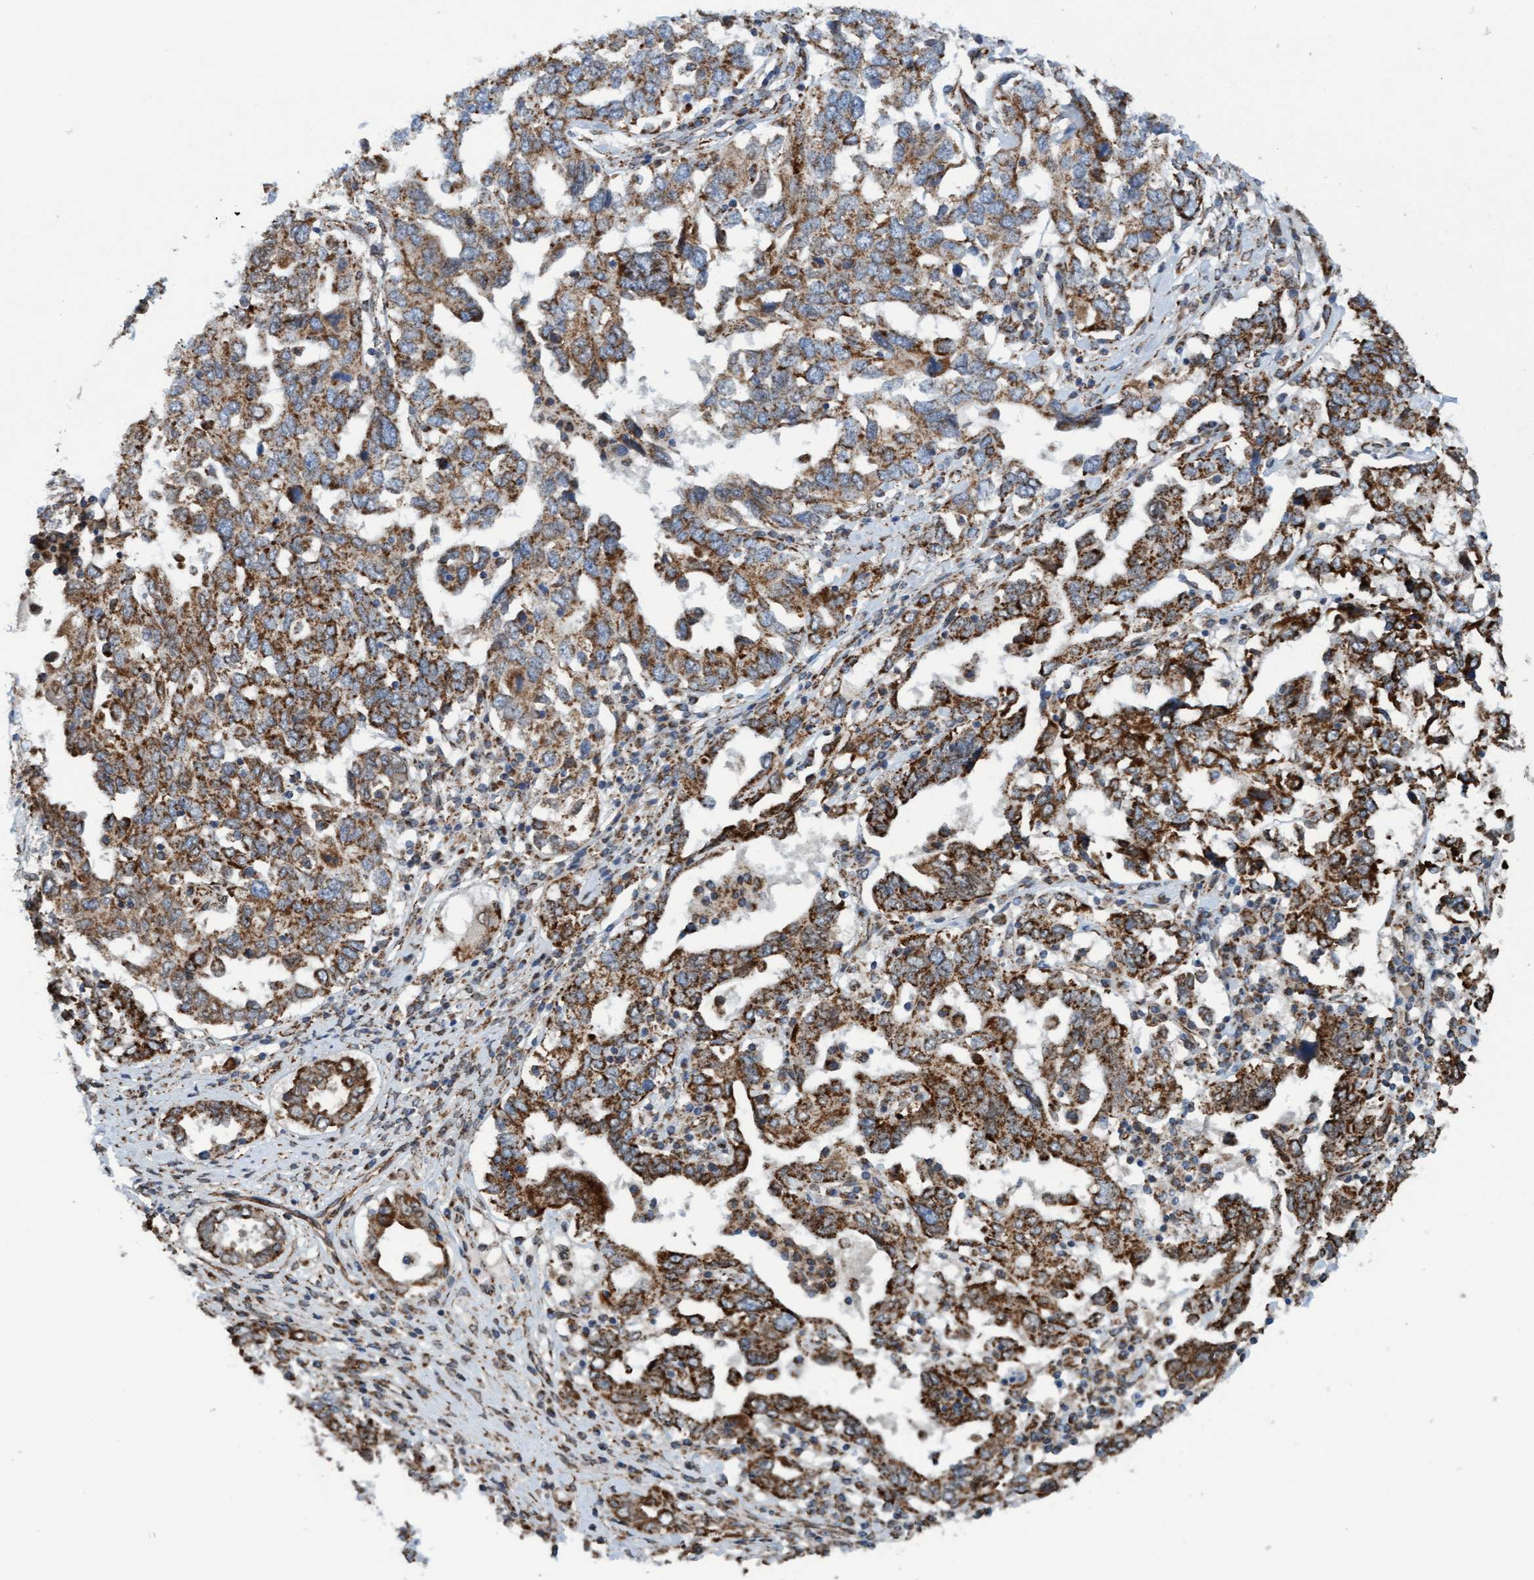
{"staining": {"intensity": "moderate", "quantity": ">75%", "location": "cytoplasmic/membranous"}, "tissue": "ovarian cancer", "cell_type": "Tumor cells", "image_type": "cancer", "snomed": [{"axis": "morphology", "description": "Carcinoma, endometroid"}, {"axis": "topography", "description": "Ovary"}], "caption": "Immunohistochemistry (DAB (3,3'-diaminobenzidine)) staining of human ovarian endometroid carcinoma exhibits moderate cytoplasmic/membranous protein expression in about >75% of tumor cells.", "gene": "MRPS23", "patient": {"sex": "female", "age": 62}}